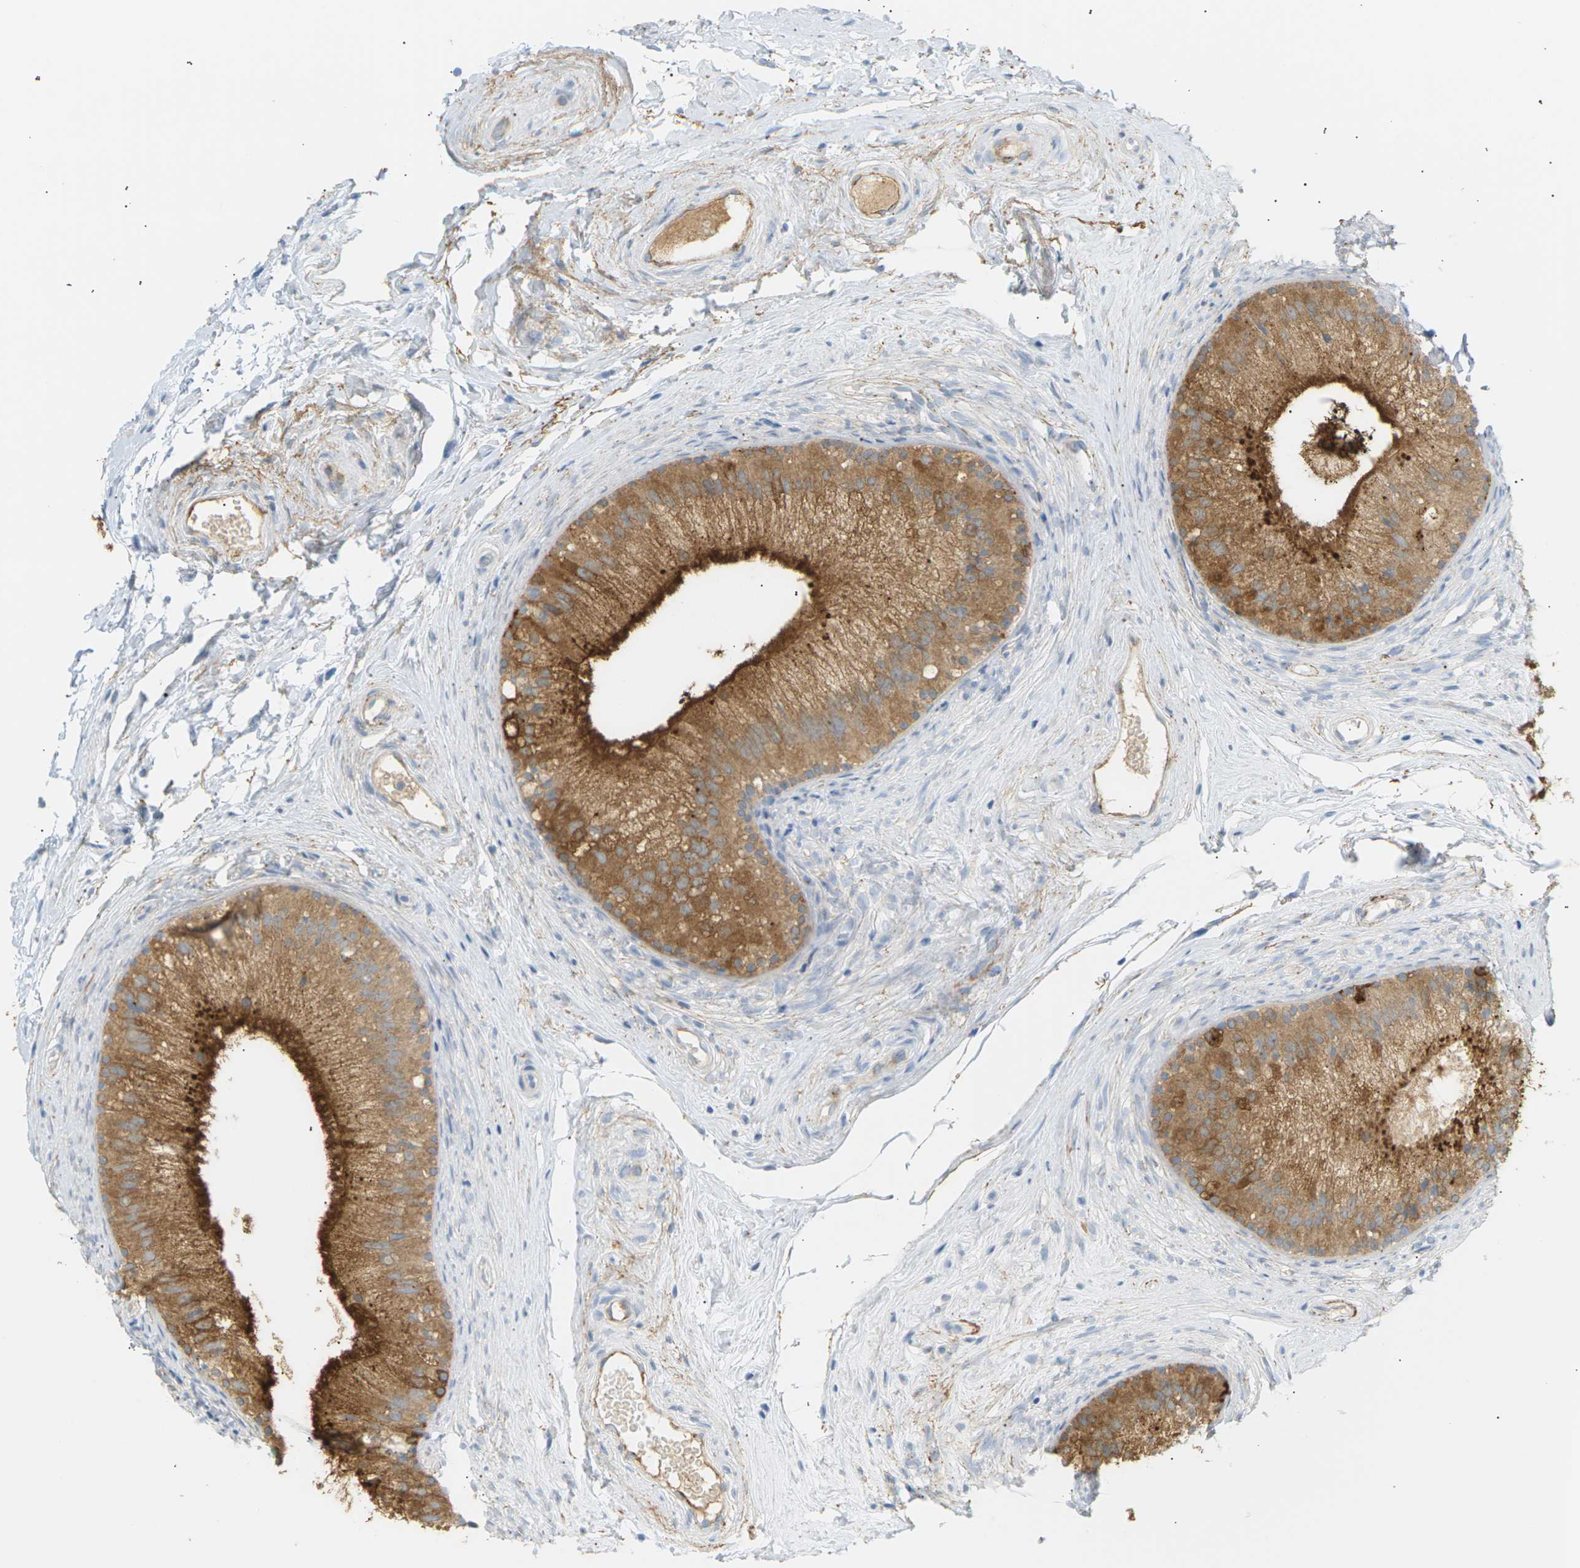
{"staining": {"intensity": "moderate", "quantity": ">75%", "location": "cytoplasmic/membranous"}, "tissue": "epididymis", "cell_type": "Glandular cells", "image_type": "normal", "snomed": [{"axis": "morphology", "description": "Normal tissue, NOS"}, {"axis": "topography", "description": "Epididymis"}], "caption": "A high-resolution micrograph shows immunohistochemistry (IHC) staining of unremarkable epididymis, which shows moderate cytoplasmic/membranous expression in about >75% of glandular cells.", "gene": "CLU", "patient": {"sex": "male", "age": 56}}